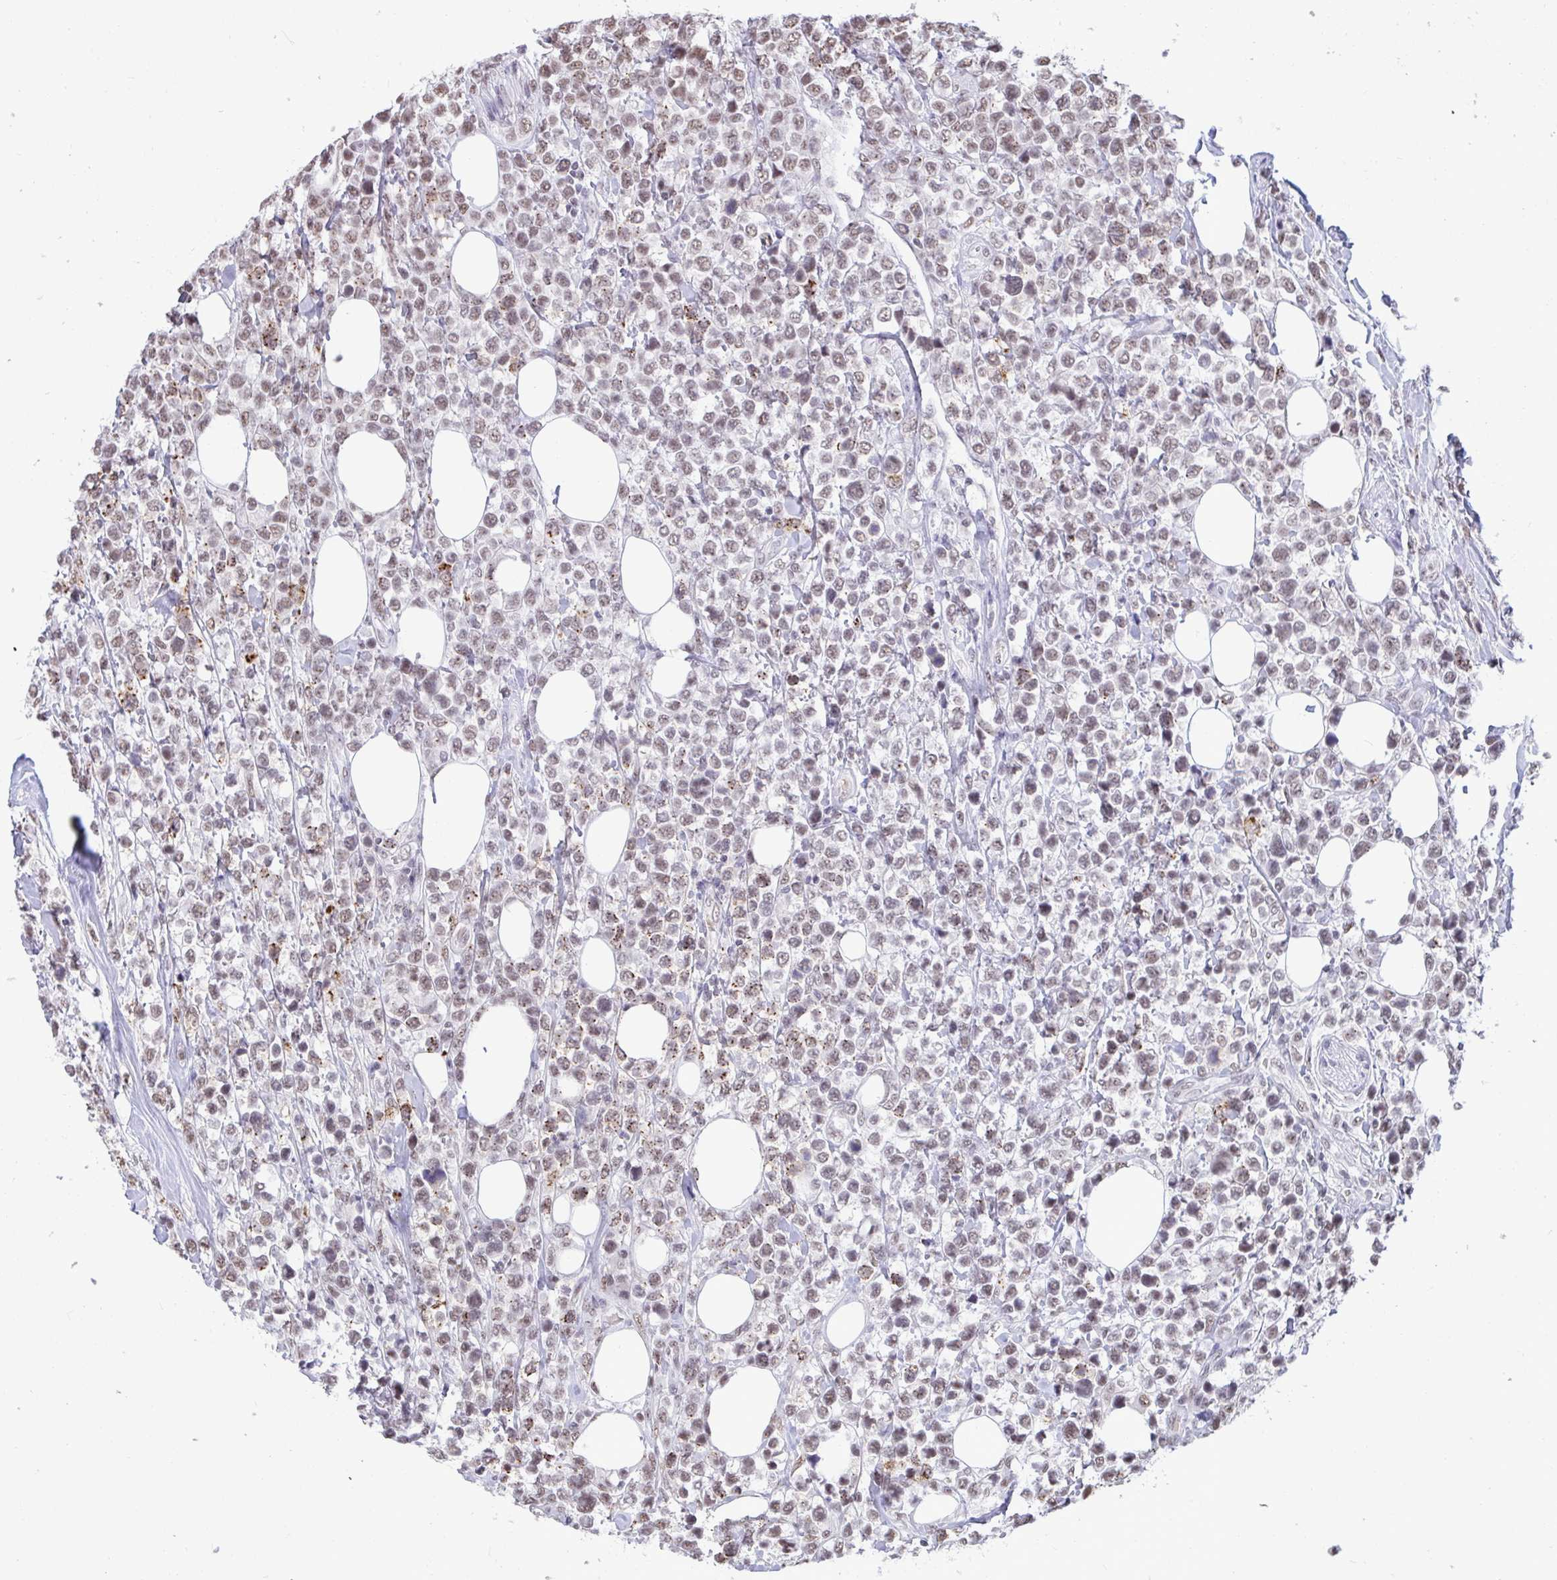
{"staining": {"intensity": "weak", "quantity": "25%-75%", "location": "nuclear"}, "tissue": "lymphoma", "cell_type": "Tumor cells", "image_type": "cancer", "snomed": [{"axis": "morphology", "description": "Malignant lymphoma, non-Hodgkin's type, High grade"}, {"axis": "topography", "description": "Soft tissue"}], "caption": "Brown immunohistochemical staining in lymphoma demonstrates weak nuclear staining in about 25%-75% of tumor cells.", "gene": "PUF60", "patient": {"sex": "female", "age": 56}}